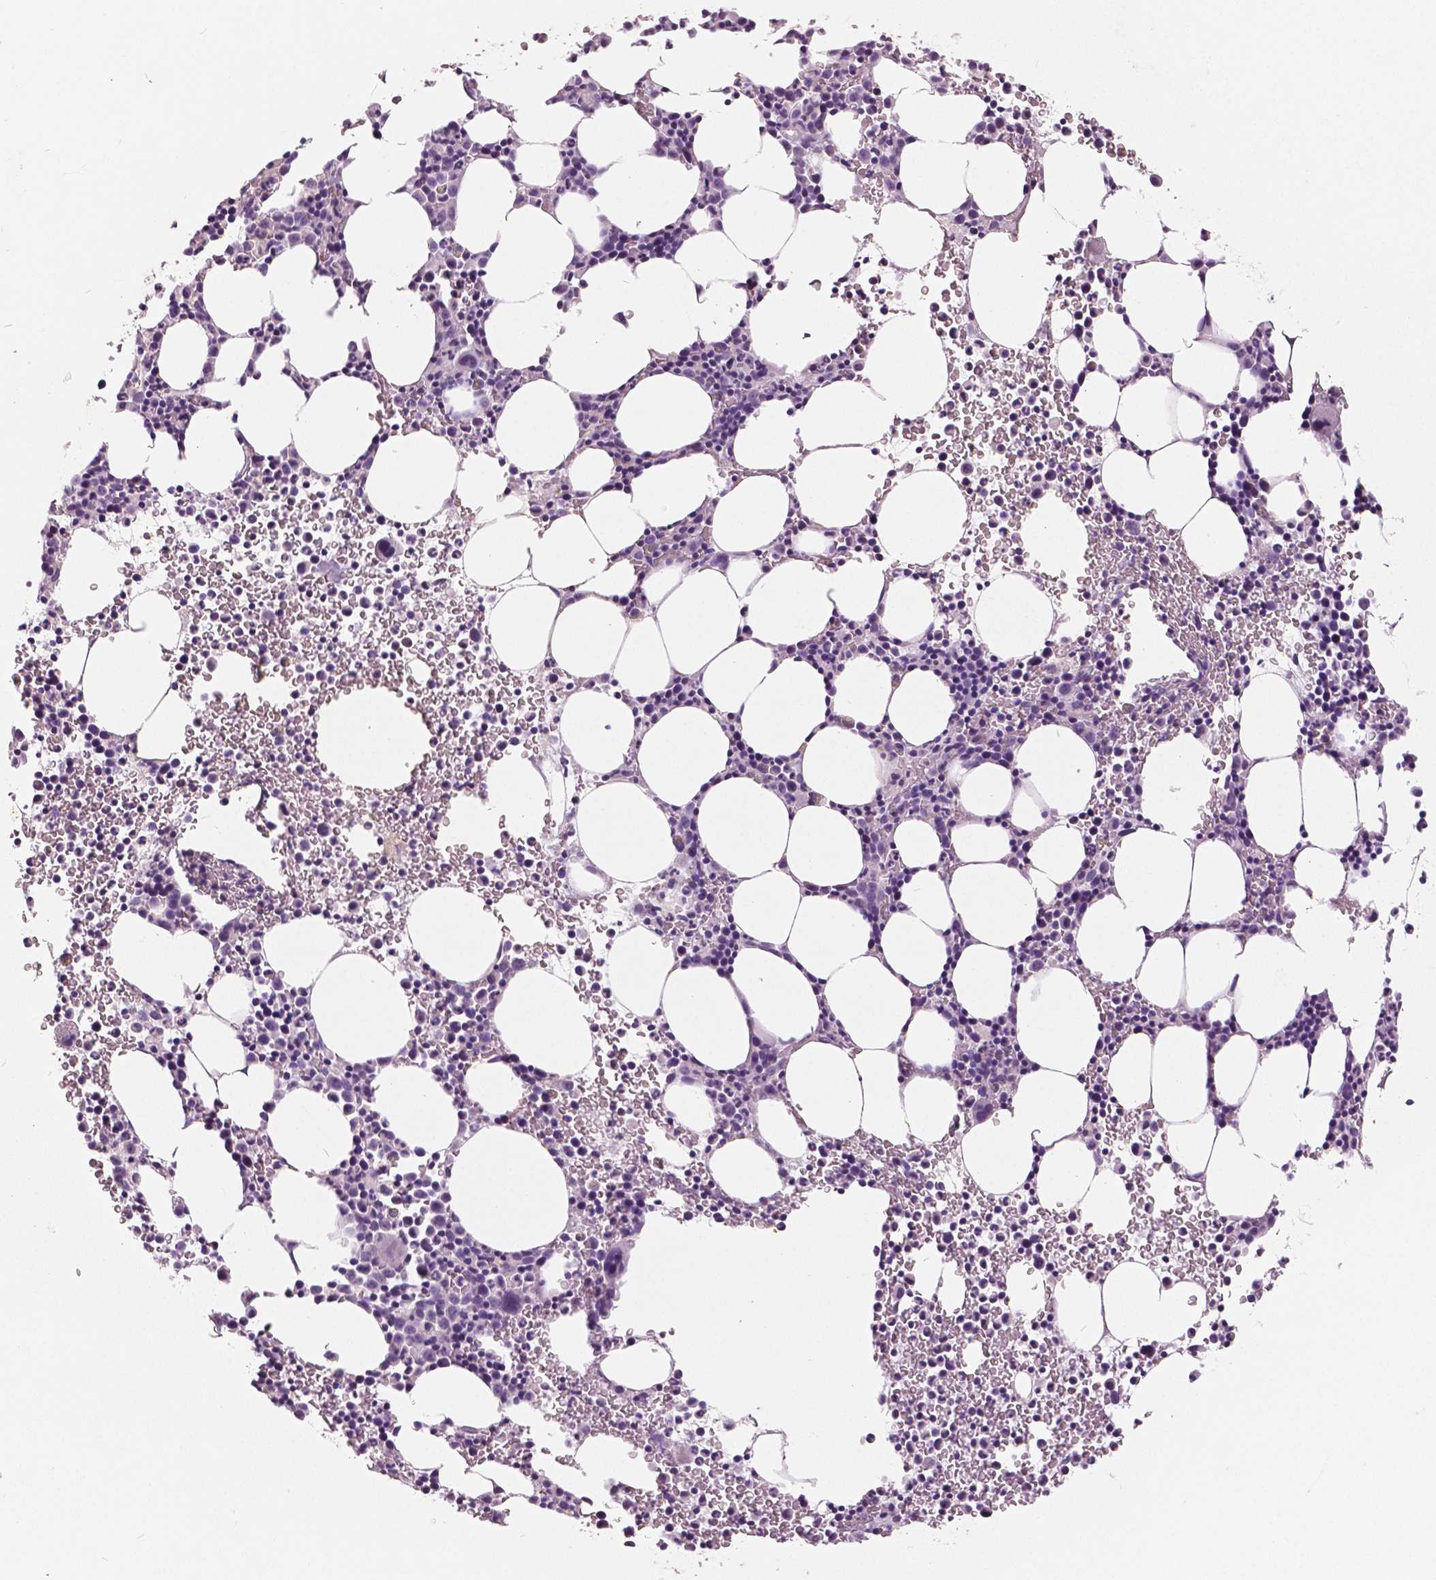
{"staining": {"intensity": "negative", "quantity": "none", "location": "none"}, "tissue": "bone marrow", "cell_type": "Hematopoietic cells", "image_type": "normal", "snomed": [{"axis": "morphology", "description": "Normal tissue, NOS"}, {"axis": "topography", "description": "Bone marrow"}], "caption": "Immunohistochemistry of benign bone marrow shows no positivity in hematopoietic cells.", "gene": "GRIN2A", "patient": {"sex": "male", "age": 58}}